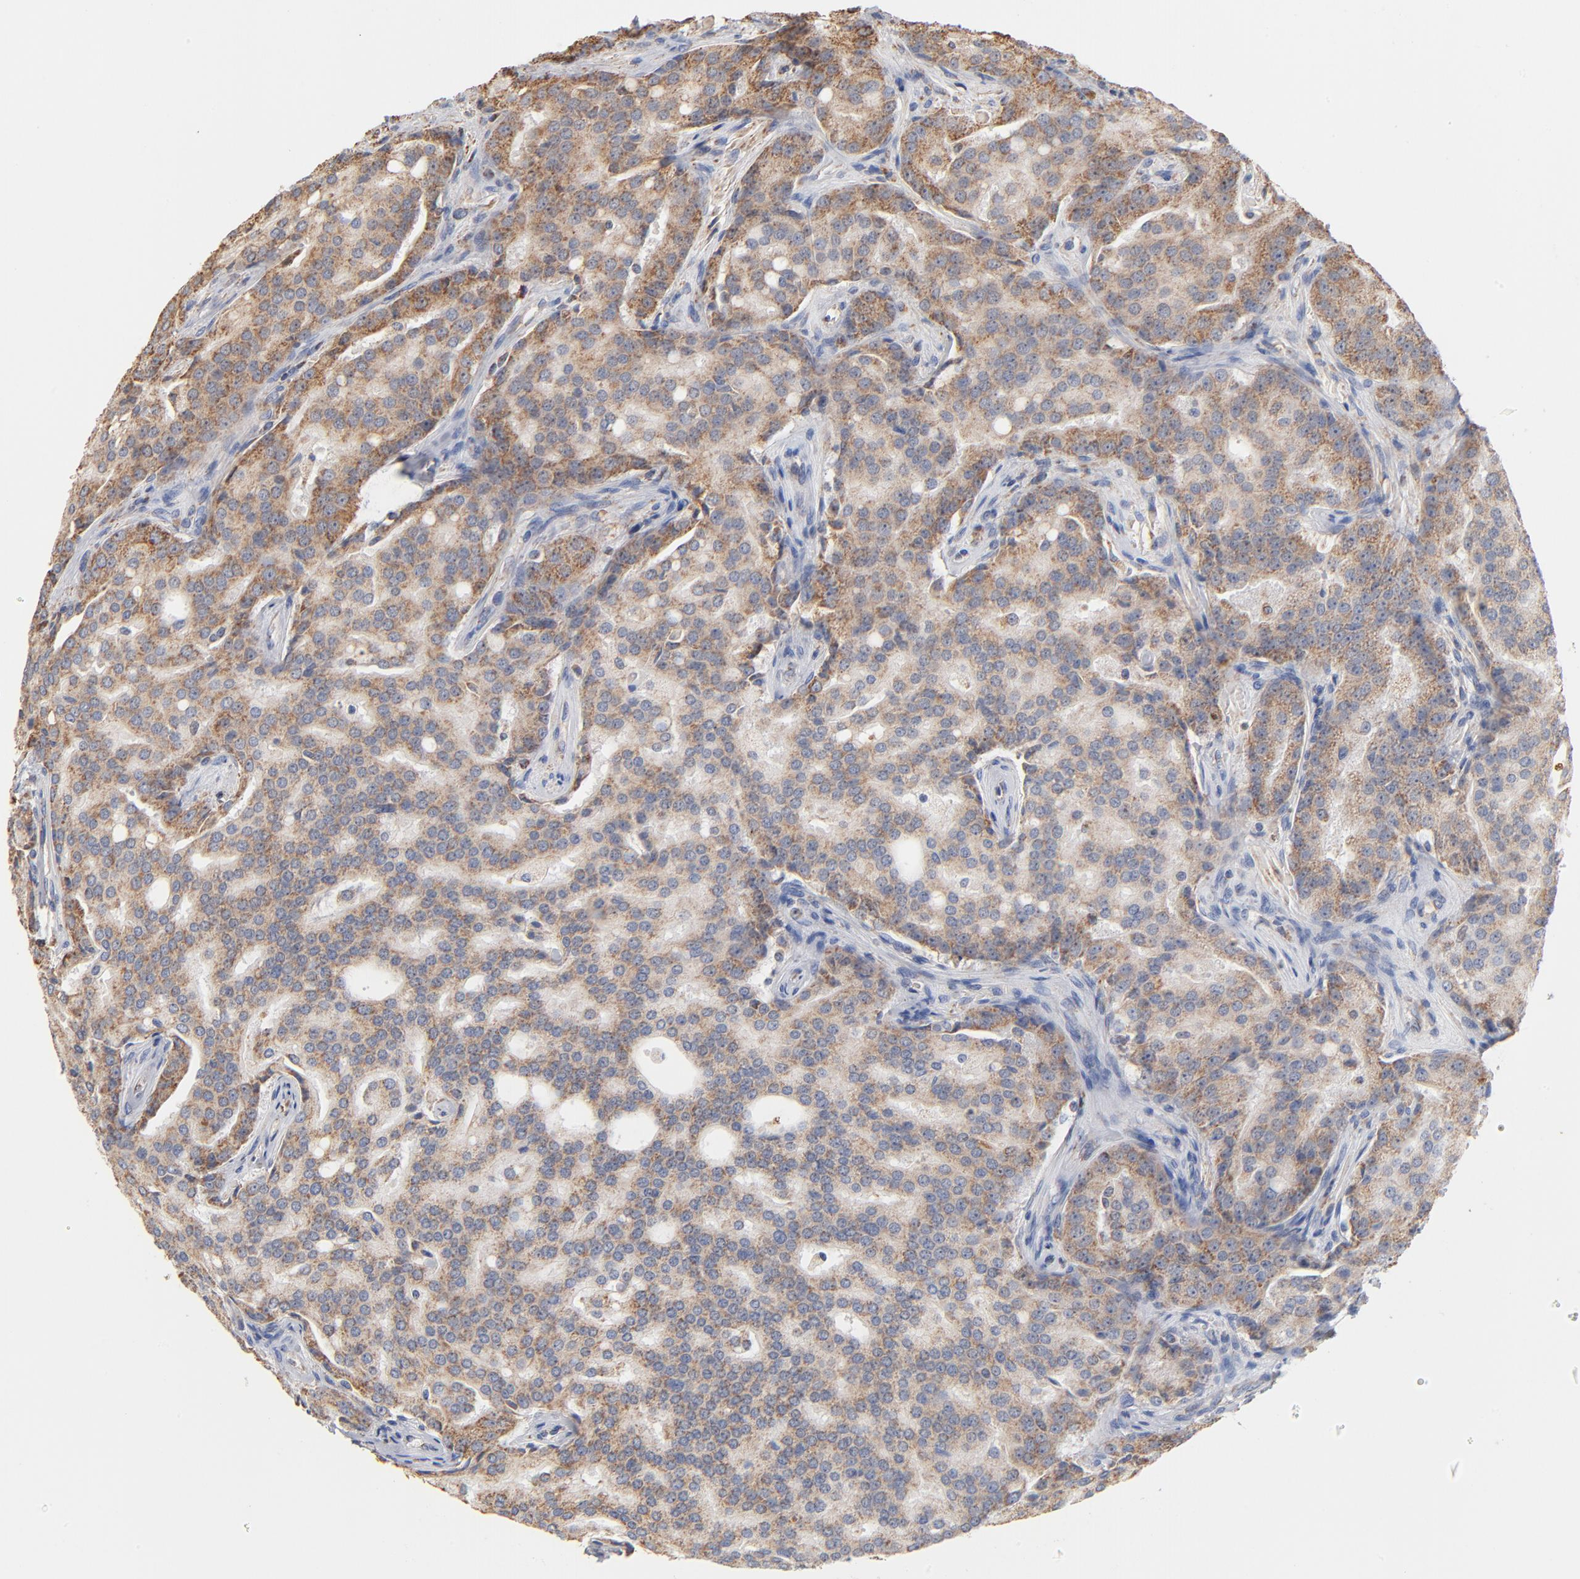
{"staining": {"intensity": "moderate", "quantity": ">75%", "location": "cytoplasmic/membranous"}, "tissue": "prostate cancer", "cell_type": "Tumor cells", "image_type": "cancer", "snomed": [{"axis": "morphology", "description": "Adenocarcinoma, High grade"}, {"axis": "topography", "description": "Prostate"}], "caption": "Tumor cells show moderate cytoplasmic/membranous positivity in about >75% of cells in prostate cancer (adenocarcinoma (high-grade)).", "gene": "UQCRC1", "patient": {"sex": "male", "age": 72}}